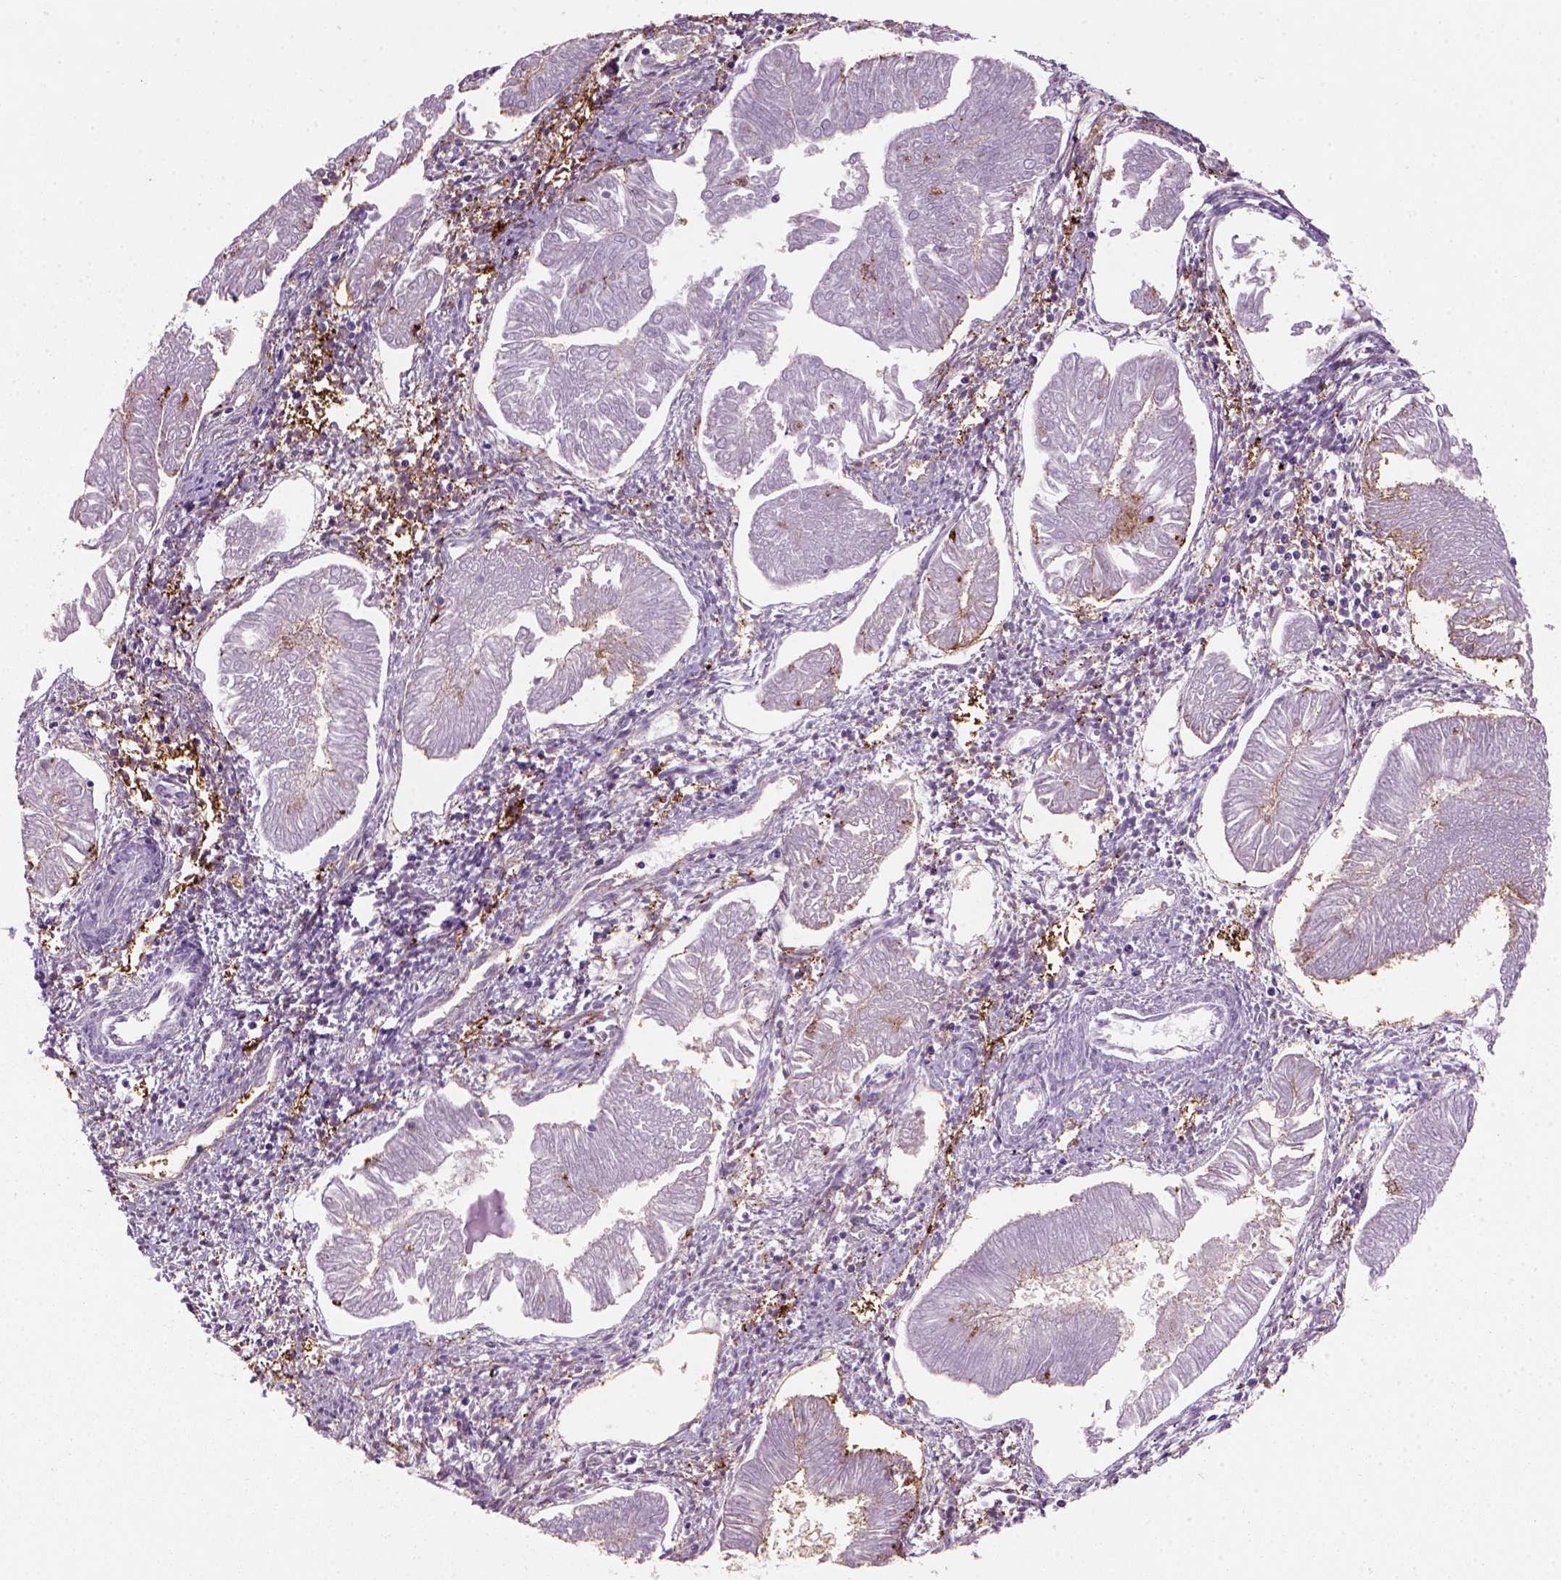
{"staining": {"intensity": "negative", "quantity": "none", "location": "none"}, "tissue": "endometrial cancer", "cell_type": "Tumor cells", "image_type": "cancer", "snomed": [{"axis": "morphology", "description": "Adenocarcinoma, NOS"}, {"axis": "topography", "description": "Endometrium"}], "caption": "Immunohistochemical staining of endometrial cancer (adenocarcinoma) shows no significant positivity in tumor cells. The staining is performed using DAB (3,3'-diaminobenzidine) brown chromogen with nuclei counter-stained in using hematoxylin.", "gene": "MARCKS", "patient": {"sex": "female", "age": 53}}